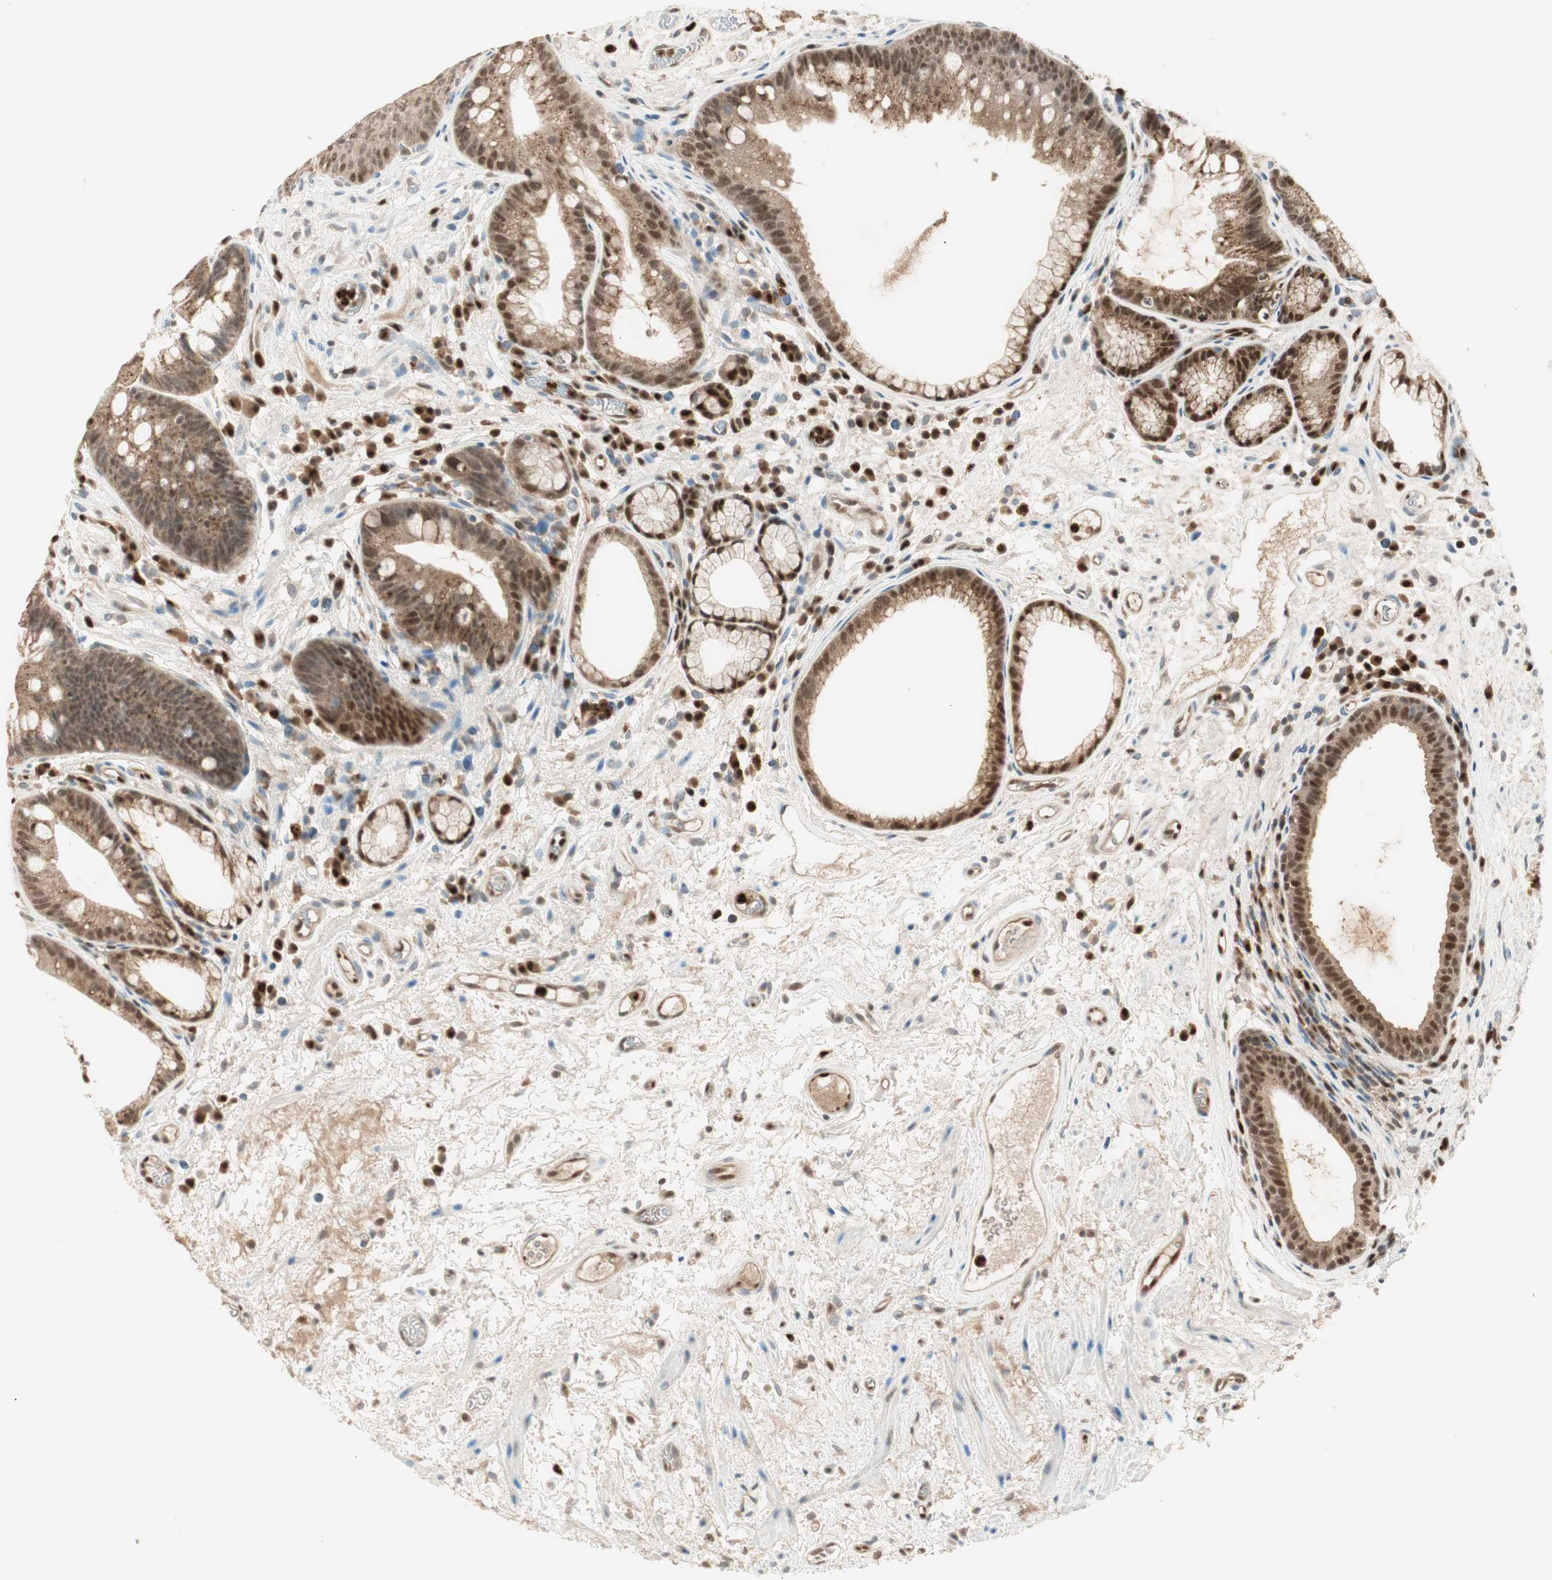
{"staining": {"intensity": "moderate", "quantity": ">75%", "location": "cytoplasmic/membranous,nuclear"}, "tissue": "stomach", "cell_type": "Glandular cells", "image_type": "normal", "snomed": [{"axis": "morphology", "description": "Normal tissue, NOS"}, {"axis": "topography", "description": "Stomach, upper"}], "caption": "IHC of normal stomach shows medium levels of moderate cytoplasmic/membranous,nuclear positivity in about >75% of glandular cells.", "gene": "LTA4H", "patient": {"sex": "male", "age": 72}}